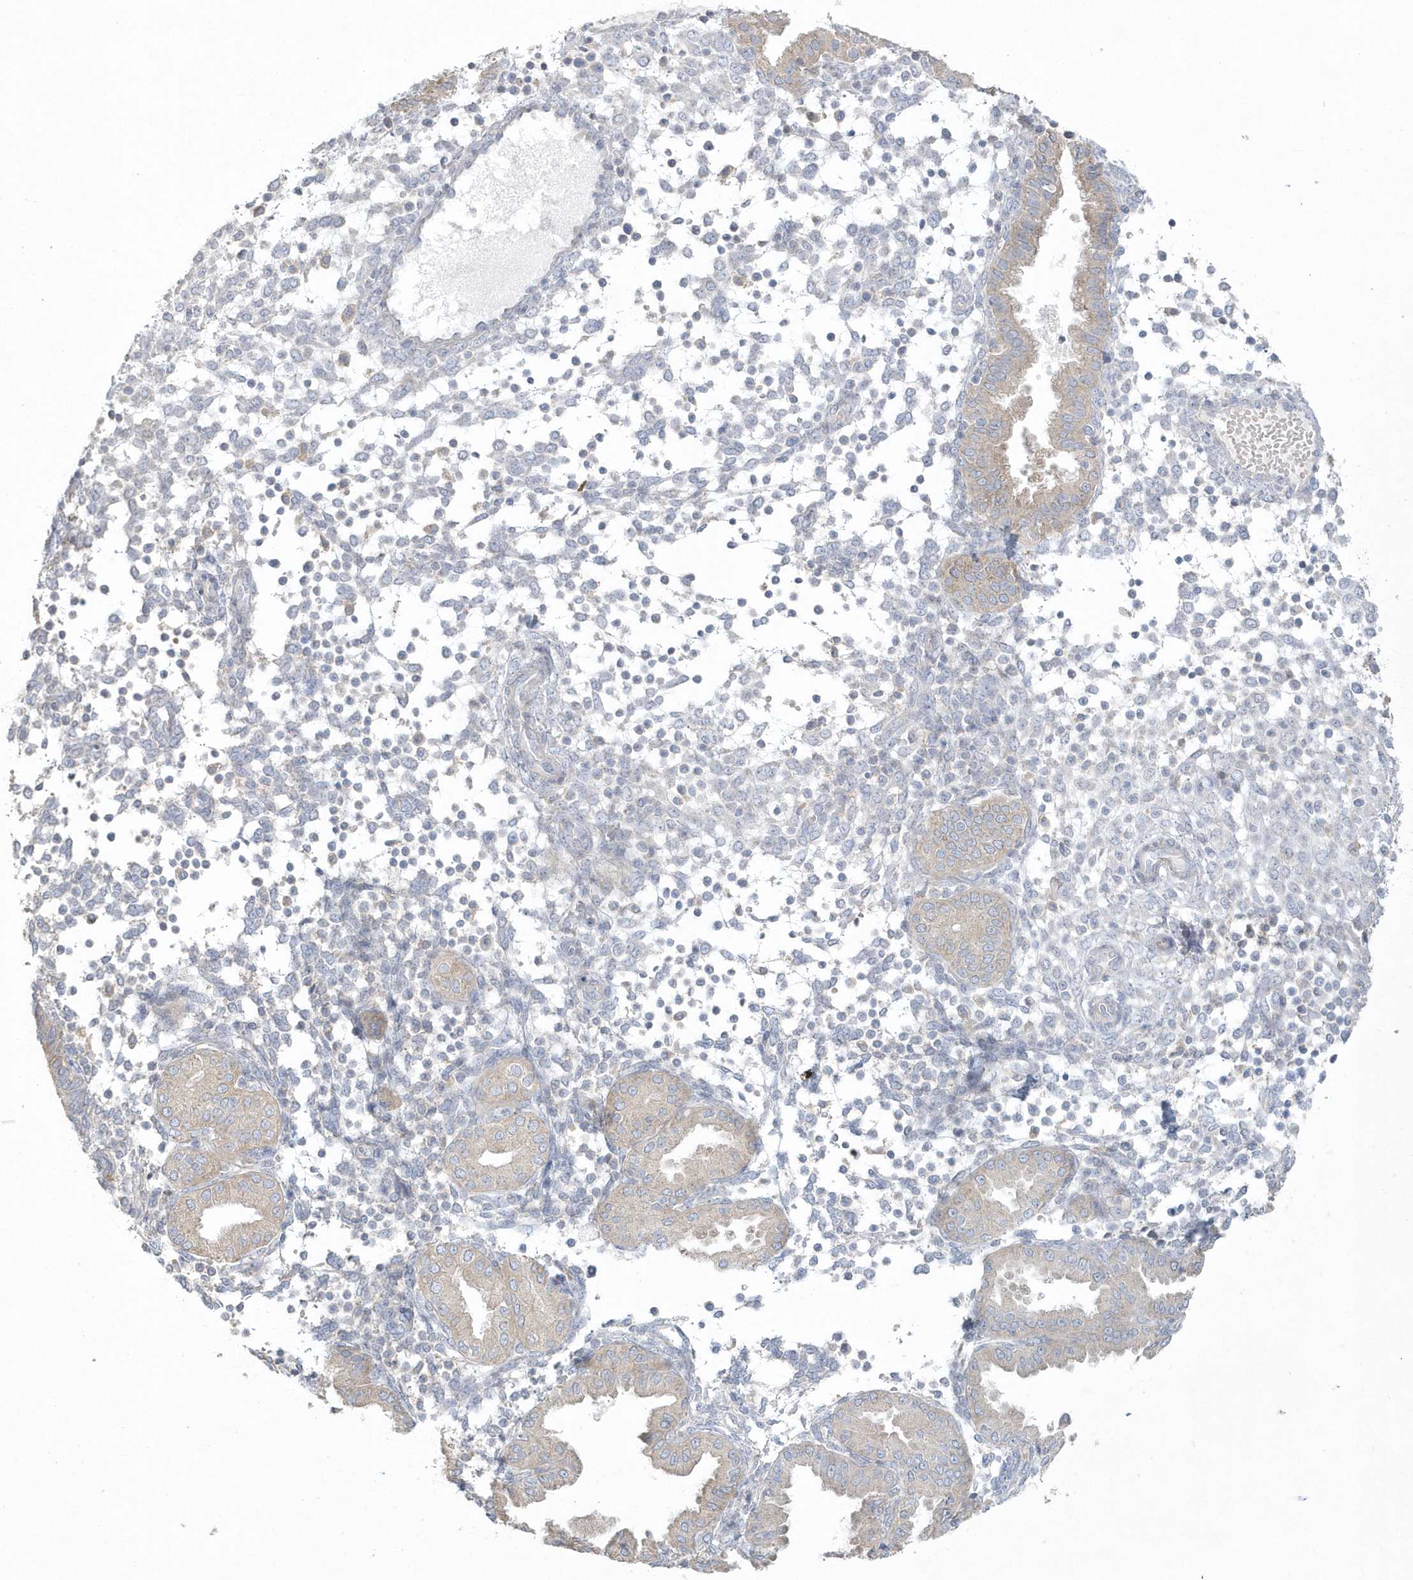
{"staining": {"intensity": "negative", "quantity": "none", "location": "none"}, "tissue": "endometrium", "cell_type": "Cells in endometrial stroma", "image_type": "normal", "snomed": [{"axis": "morphology", "description": "Normal tissue, NOS"}, {"axis": "topography", "description": "Endometrium"}], "caption": "This histopathology image is of benign endometrium stained with immunohistochemistry to label a protein in brown with the nuclei are counter-stained blue. There is no expression in cells in endometrial stroma. (Brightfield microscopy of DAB (3,3'-diaminobenzidine) IHC at high magnification).", "gene": "BLTP3A", "patient": {"sex": "female", "age": 53}}